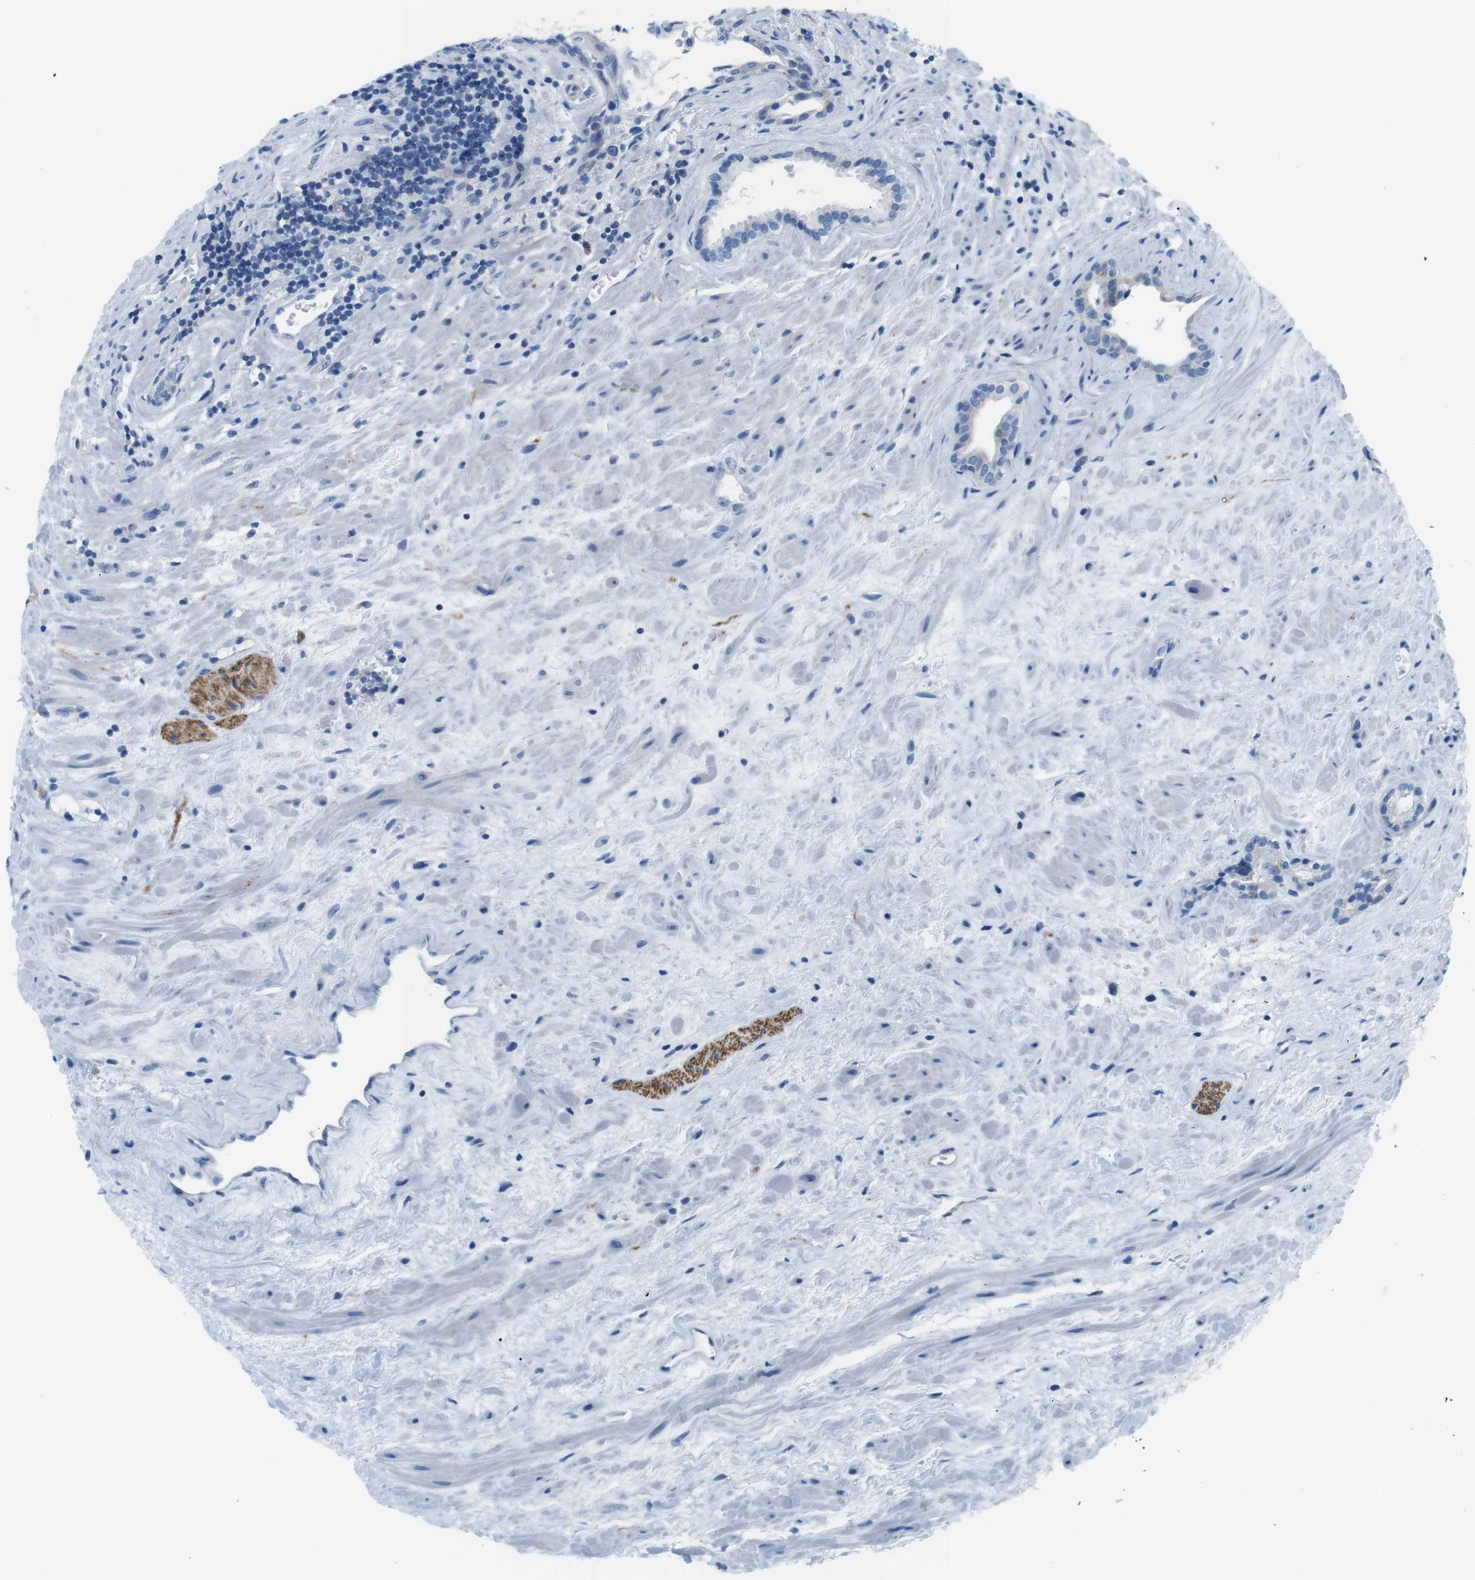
{"staining": {"intensity": "negative", "quantity": "none", "location": "none"}, "tissue": "prostate cancer", "cell_type": "Tumor cells", "image_type": "cancer", "snomed": [{"axis": "morphology", "description": "Adenocarcinoma, High grade"}, {"axis": "topography", "description": "Prostate"}], "caption": "IHC photomicrograph of human prostate cancer stained for a protein (brown), which displays no expression in tumor cells.", "gene": "MUC2", "patient": {"sex": "male", "age": 71}}